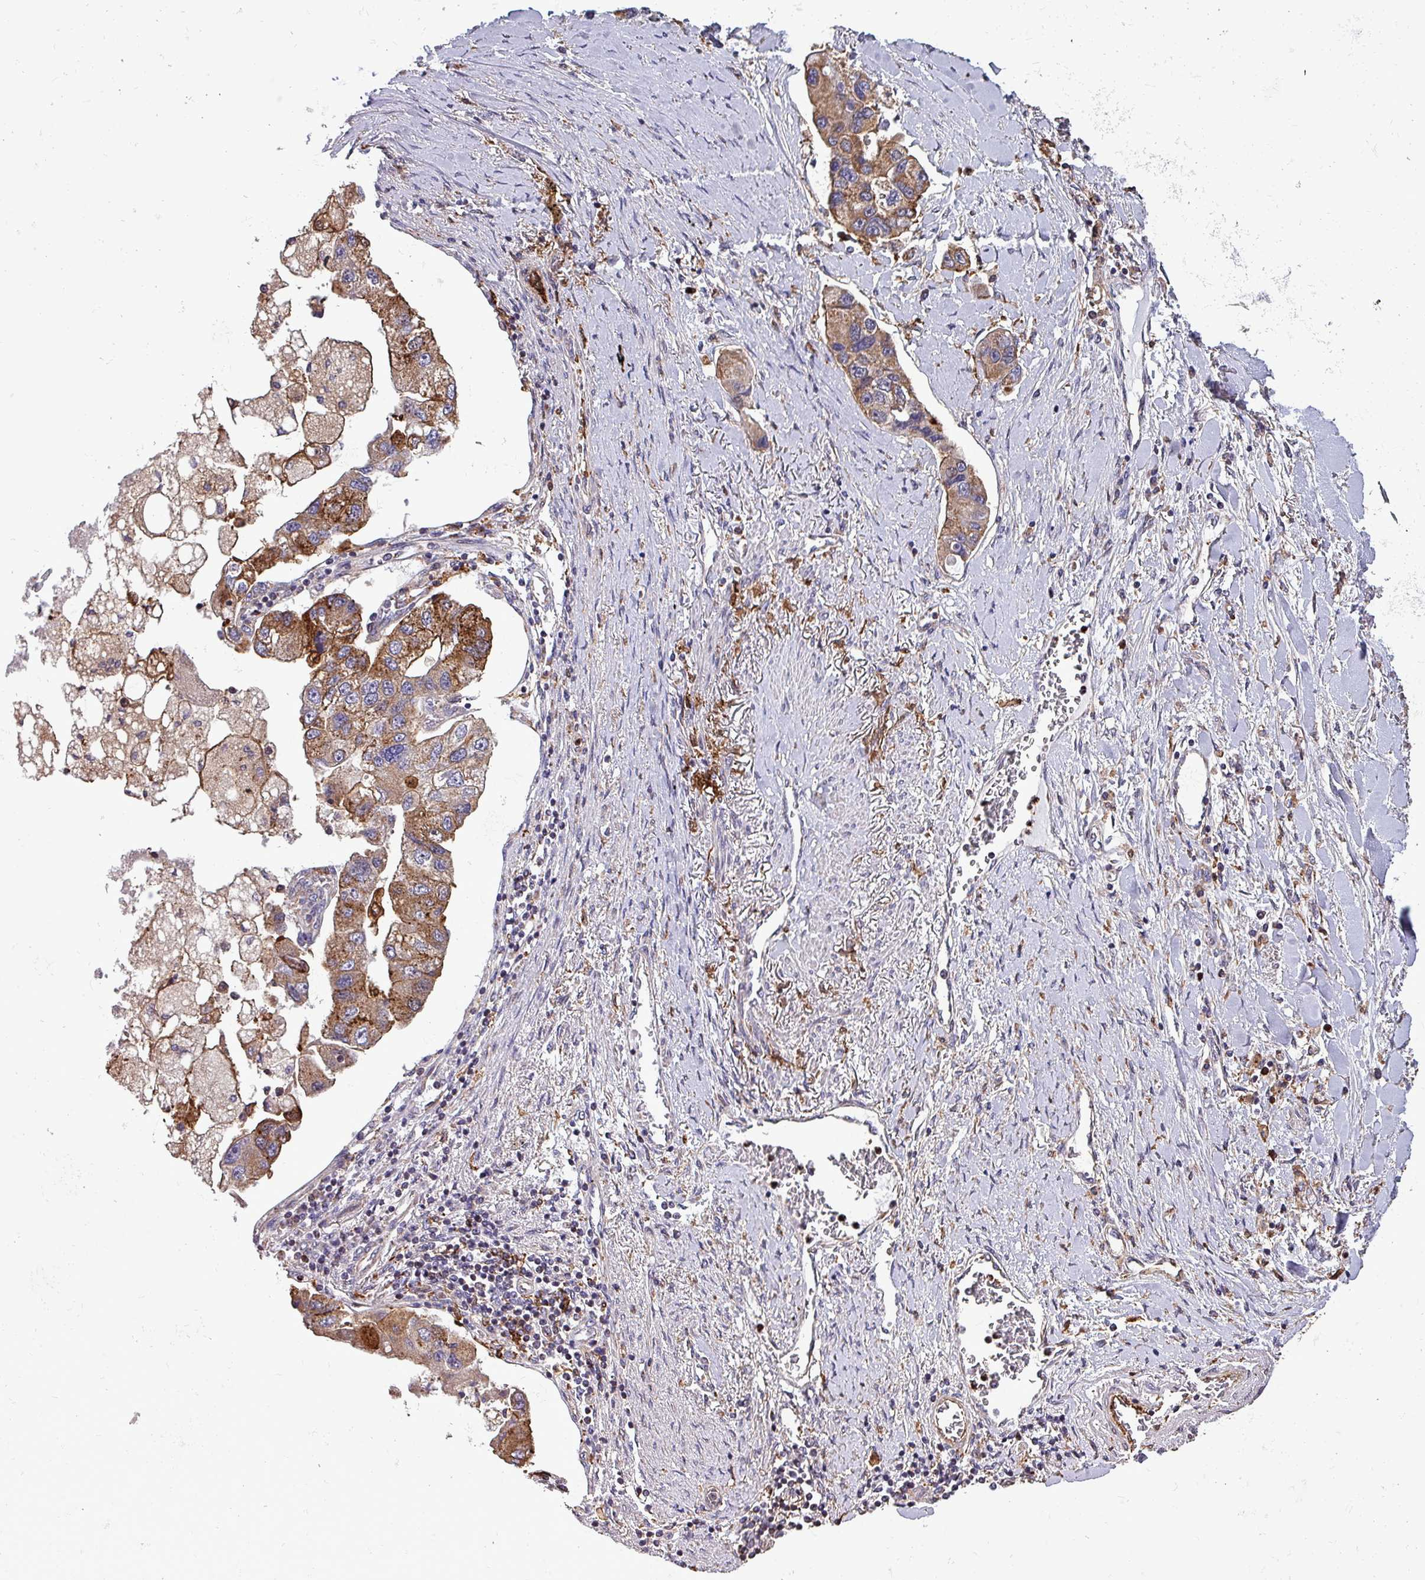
{"staining": {"intensity": "moderate", "quantity": "25%-75%", "location": "cytoplasmic/membranous"}, "tissue": "lung cancer", "cell_type": "Tumor cells", "image_type": "cancer", "snomed": [{"axis": "morphology", "description": "Adenocarcinoma, NOS"}, {"axis": "topography", "description": "Lung"}], "caption": "Brown immunohistochemical staining in human lung cancer (adenocarcinoma) displays moderate cytoplasmic/membranous expression in approximately 25%-75% of tumor cells. (DAB IHC with brightfield microscopy, high magnification).", "gene": "SCIN", "patient": {"sex": "female", "age": 54}}